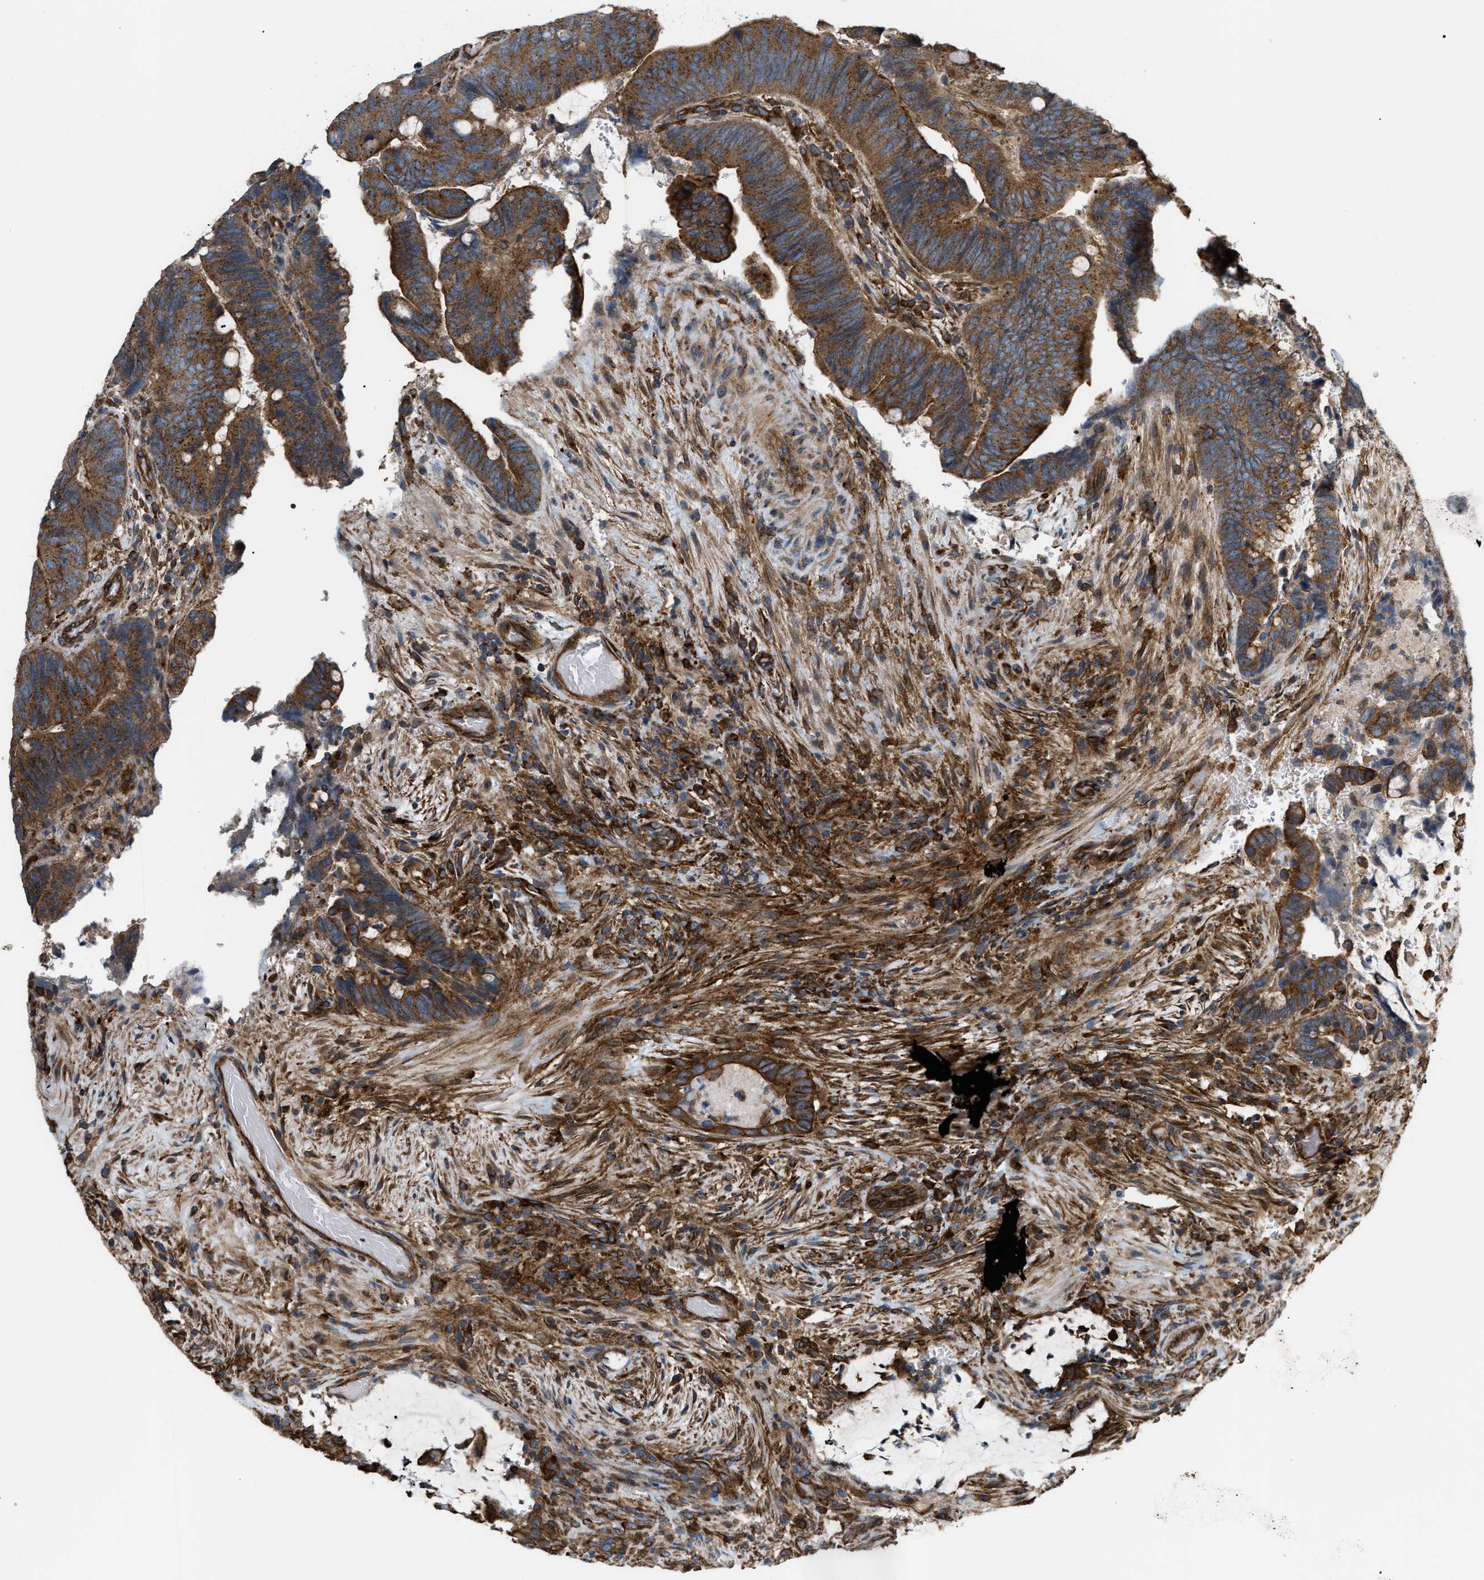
{"staining": {"intensity": "strong", "quantity": ">75%", "location": "cytoplasmic/membranous"}, "tissue": "colorectal cancer", "cell_type": "Tumor cells", "image_type": "cancer", "snomed": [{"axis": "morphology", "description": "Normal tissue, NOS"}, {"axis": "morphology", "description": "Adenocarcinoma, NOS"}, {"axis": "topography", "description": "Rectum"}, {"axis": "topography", "description": "Peripheral nerve tissue"}], "caption": "Colorectal adenocarcinoma stained with immunohistochemistry (IHC) demonstrates strong cytoplasmic/membranous expression in approximately >75% of tumor cells.", "gene": "PICALM", "patient": {"sex": "male", "age": 92}}